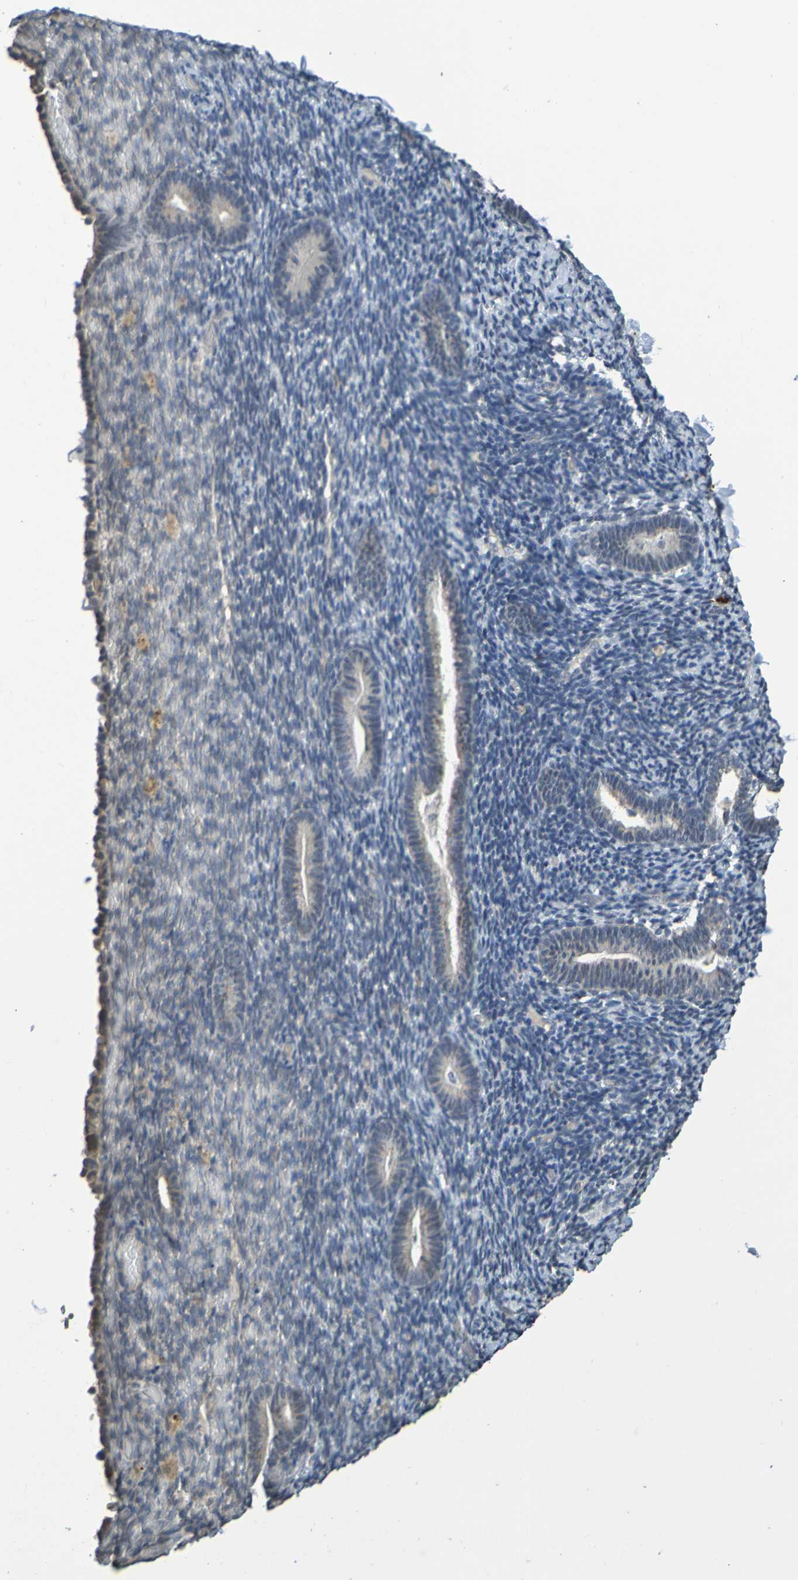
{"staining": {"intensity": "moderate", "quantity": "<25%", "location": "cytoplasmic/membranous"}, "tissue": "endometrium", "cell_type": "Cells in endometrial stroma", "image_type": "normal", "snomed": [{"axis": "morphology", "description": "Normal tissue, NOS"}, {"axis": "topography", "description": "Endometrium"}], "caption": "Brown immunohistochemical staining in normal endometrium demonstrates moderate cytoplasmic/membranous staining in approximately <25% of cells in endometrial stroma.", "gene": "C3AR1", "patient": {"sex": "female", "age": 51}}